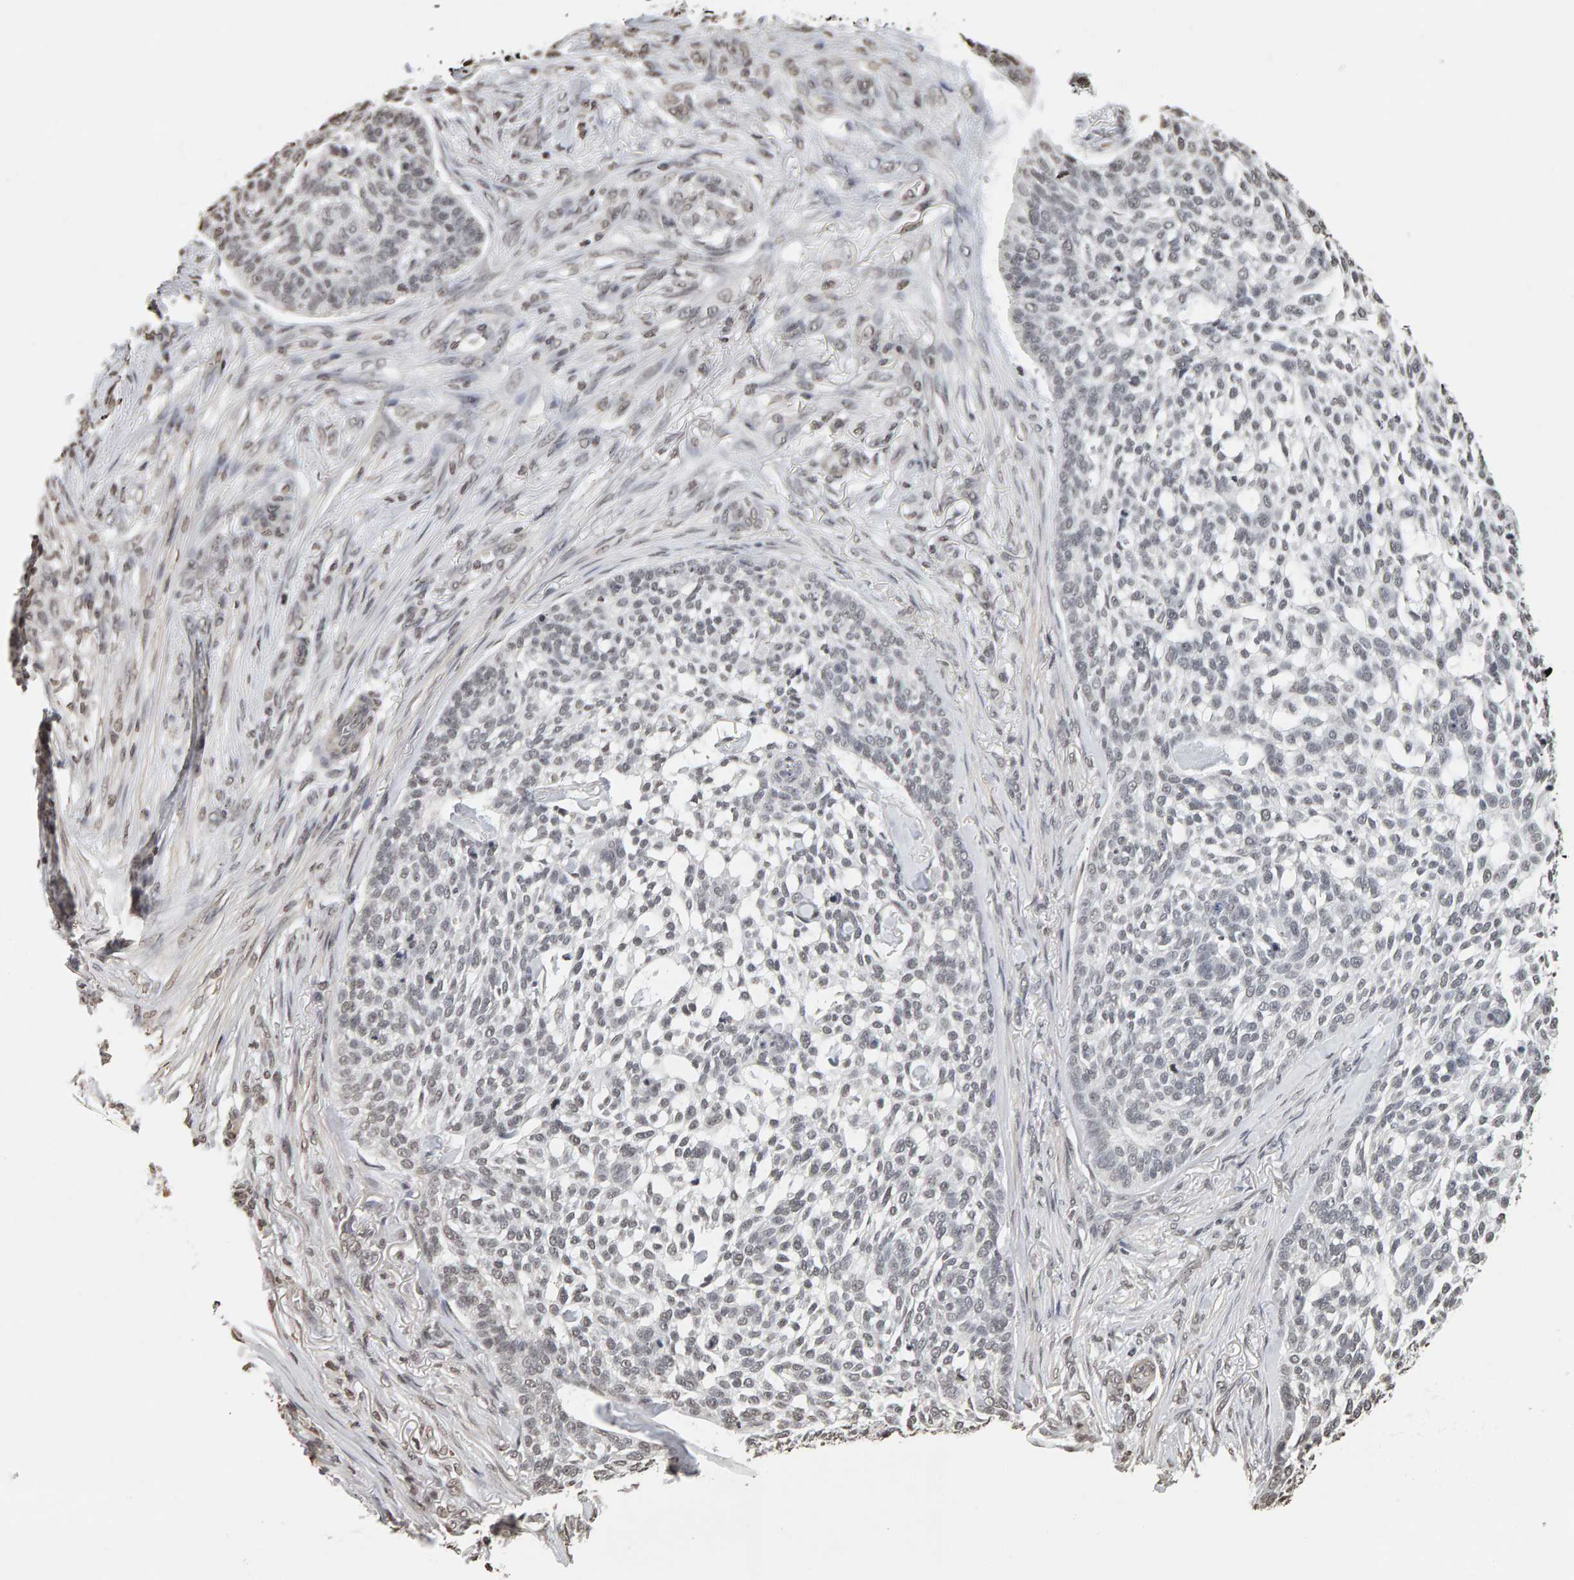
{"staining": {"intensity": "weak", "quantity": "25%-75%", "location": "nuclear"}, "tissue": "skin cancer", "cell_type": "Tumor cells", "image_type": "cancer", "snomed": [{"axis": "morphology", "description": "Basal cell carcinoma"}, {"axis": "topography", "description": "Skin"}], "caption": "This is an image of immunohistochemistry staining of skin cancer (basal cell carcinoma), which shows weak expression in the nuclear of tumor cells.", "gene": "AFF4", "patient": {"sex": "female", "age": 64}}